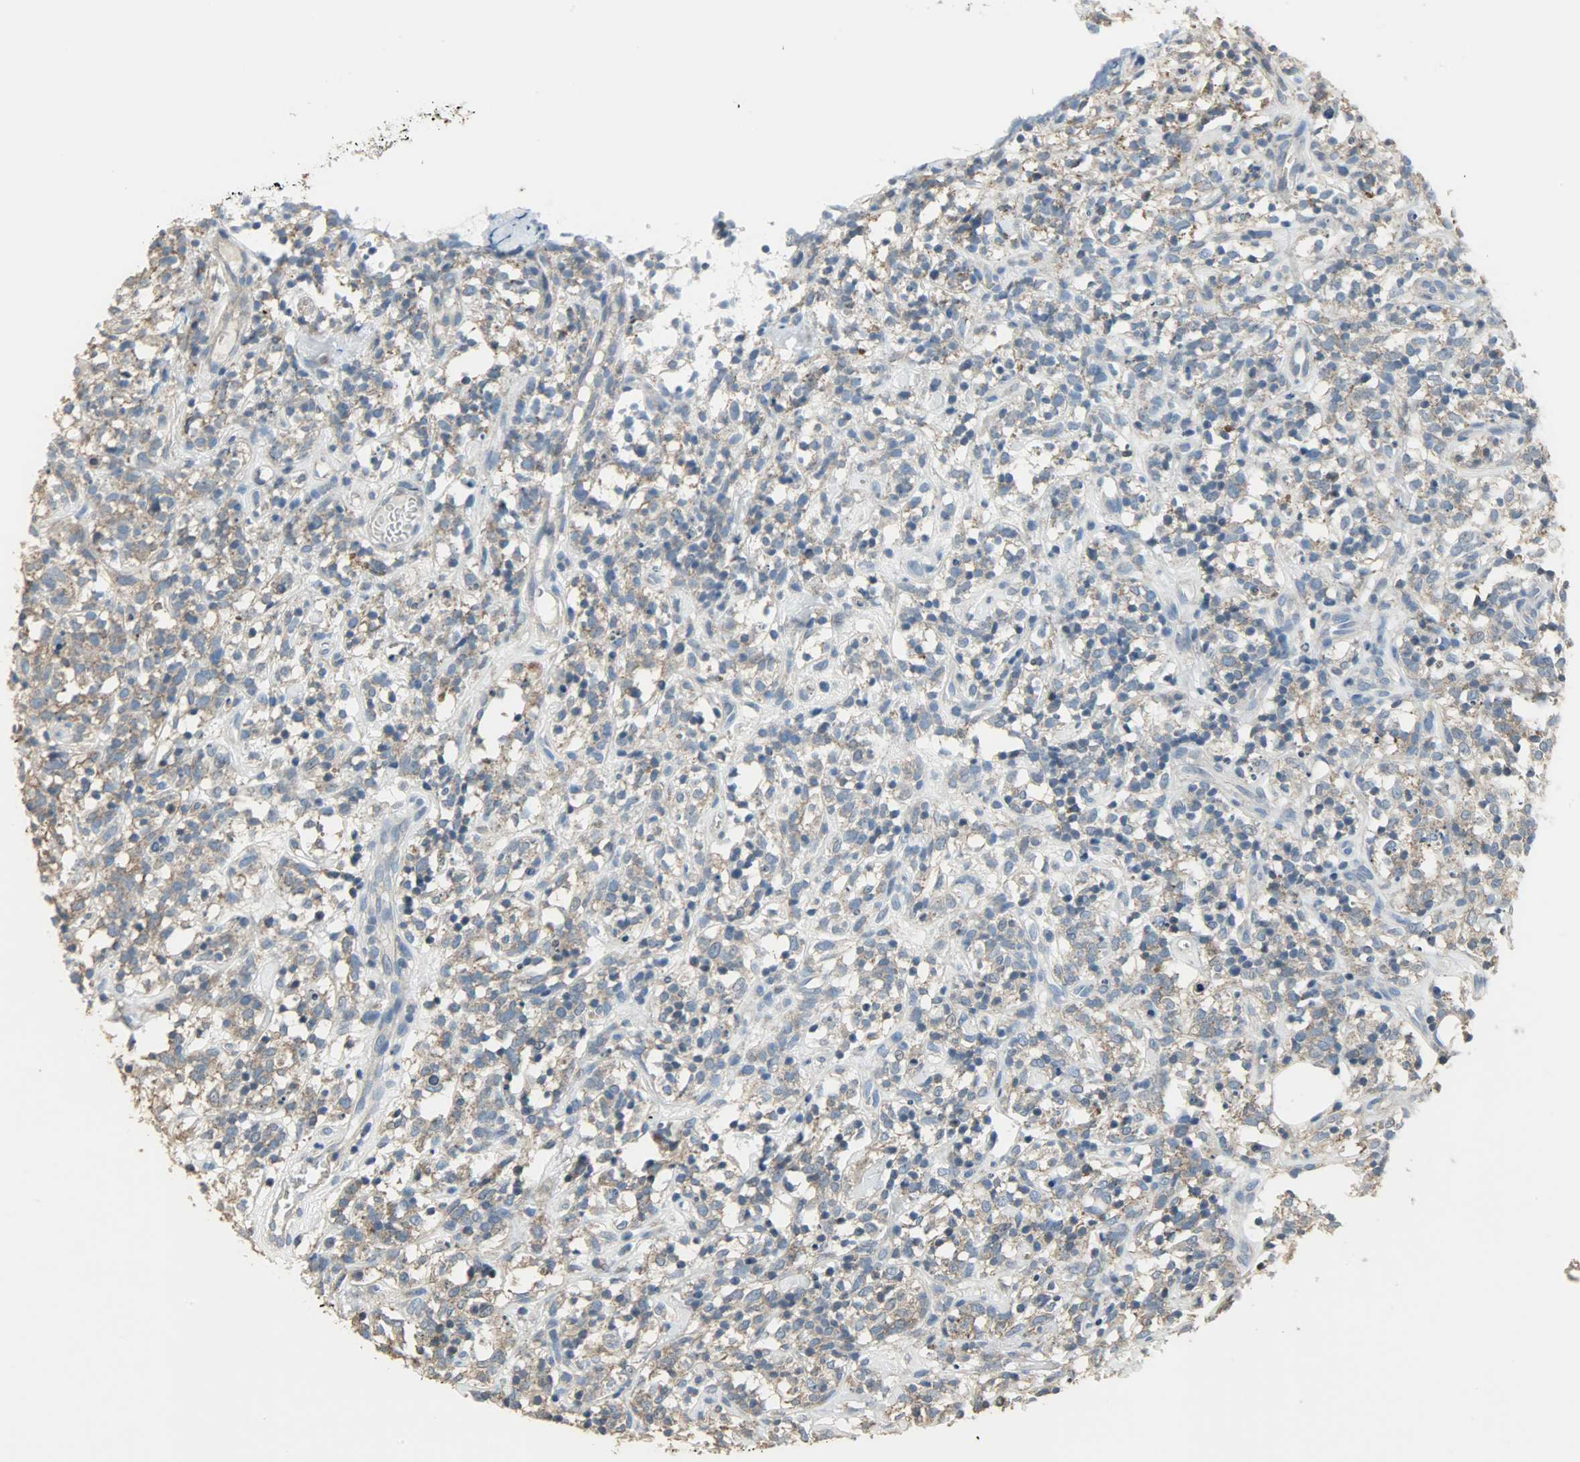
{"staining": {"intensity": "weak", "quantity": ">75%", "location": "cytoplasmic/membranous"}, "tissue": "lymphoma", "cell_type": "Tumor cells", "image_type": "cancer", "snomed": [{"axis": "morphology", "description": "Malignant lymphoma, non-Hodgkin's type, High grade"}, {"axis": "topography", "description": "Lymph node"}], "caption": "High-power microscopy captured an IHC histopathology image of lymphoma, revealing weak cytoplasmic/membranous staining in about >75% of tumor cells.", "gene": "DNAJA4", "patient": {"sex": "female", "age": 73}}